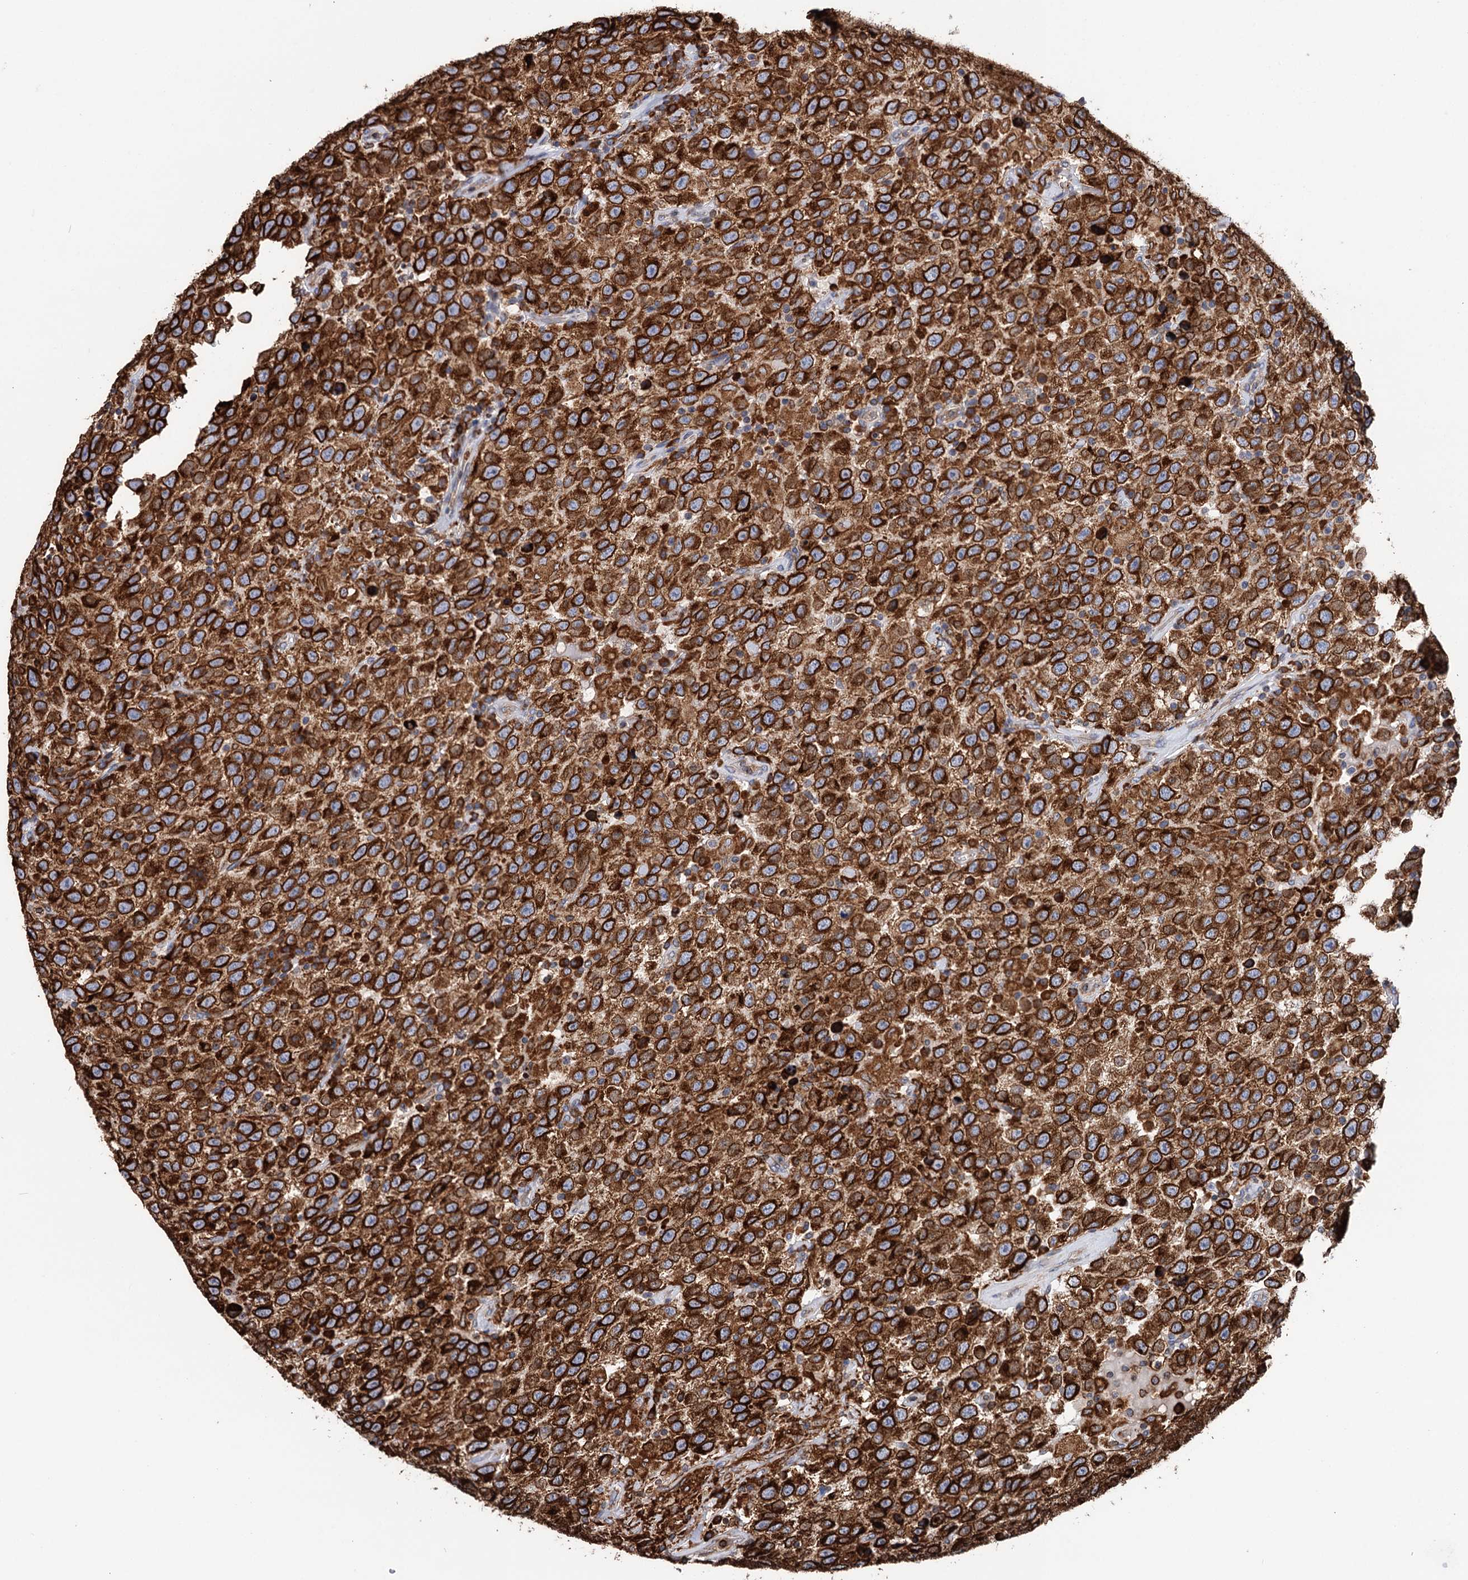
{"staining": {"intensity": "strong", "quantity": ">75%", "location": "cytoplasmic/membranous"}, "tissue": "testis cancer", "cell_type": "Tumor cells", "image_type": "cancer", "snomed": [{"axis": "morphology", "description": "Seminoma, NOS"}, {"axis": "topography", "description": "Testis"}], "caption": "Testis cancer (seminoma) tissue reveals strong cytoplasmic/membranous staining in approximately >75% of tumor cells, visualized by immunohistochemistry. (DAB IHC, brown staining for protein, blue staining for nuclei).", "gene": "ERP29", "patient": {"sex": "male", "age": 41}}